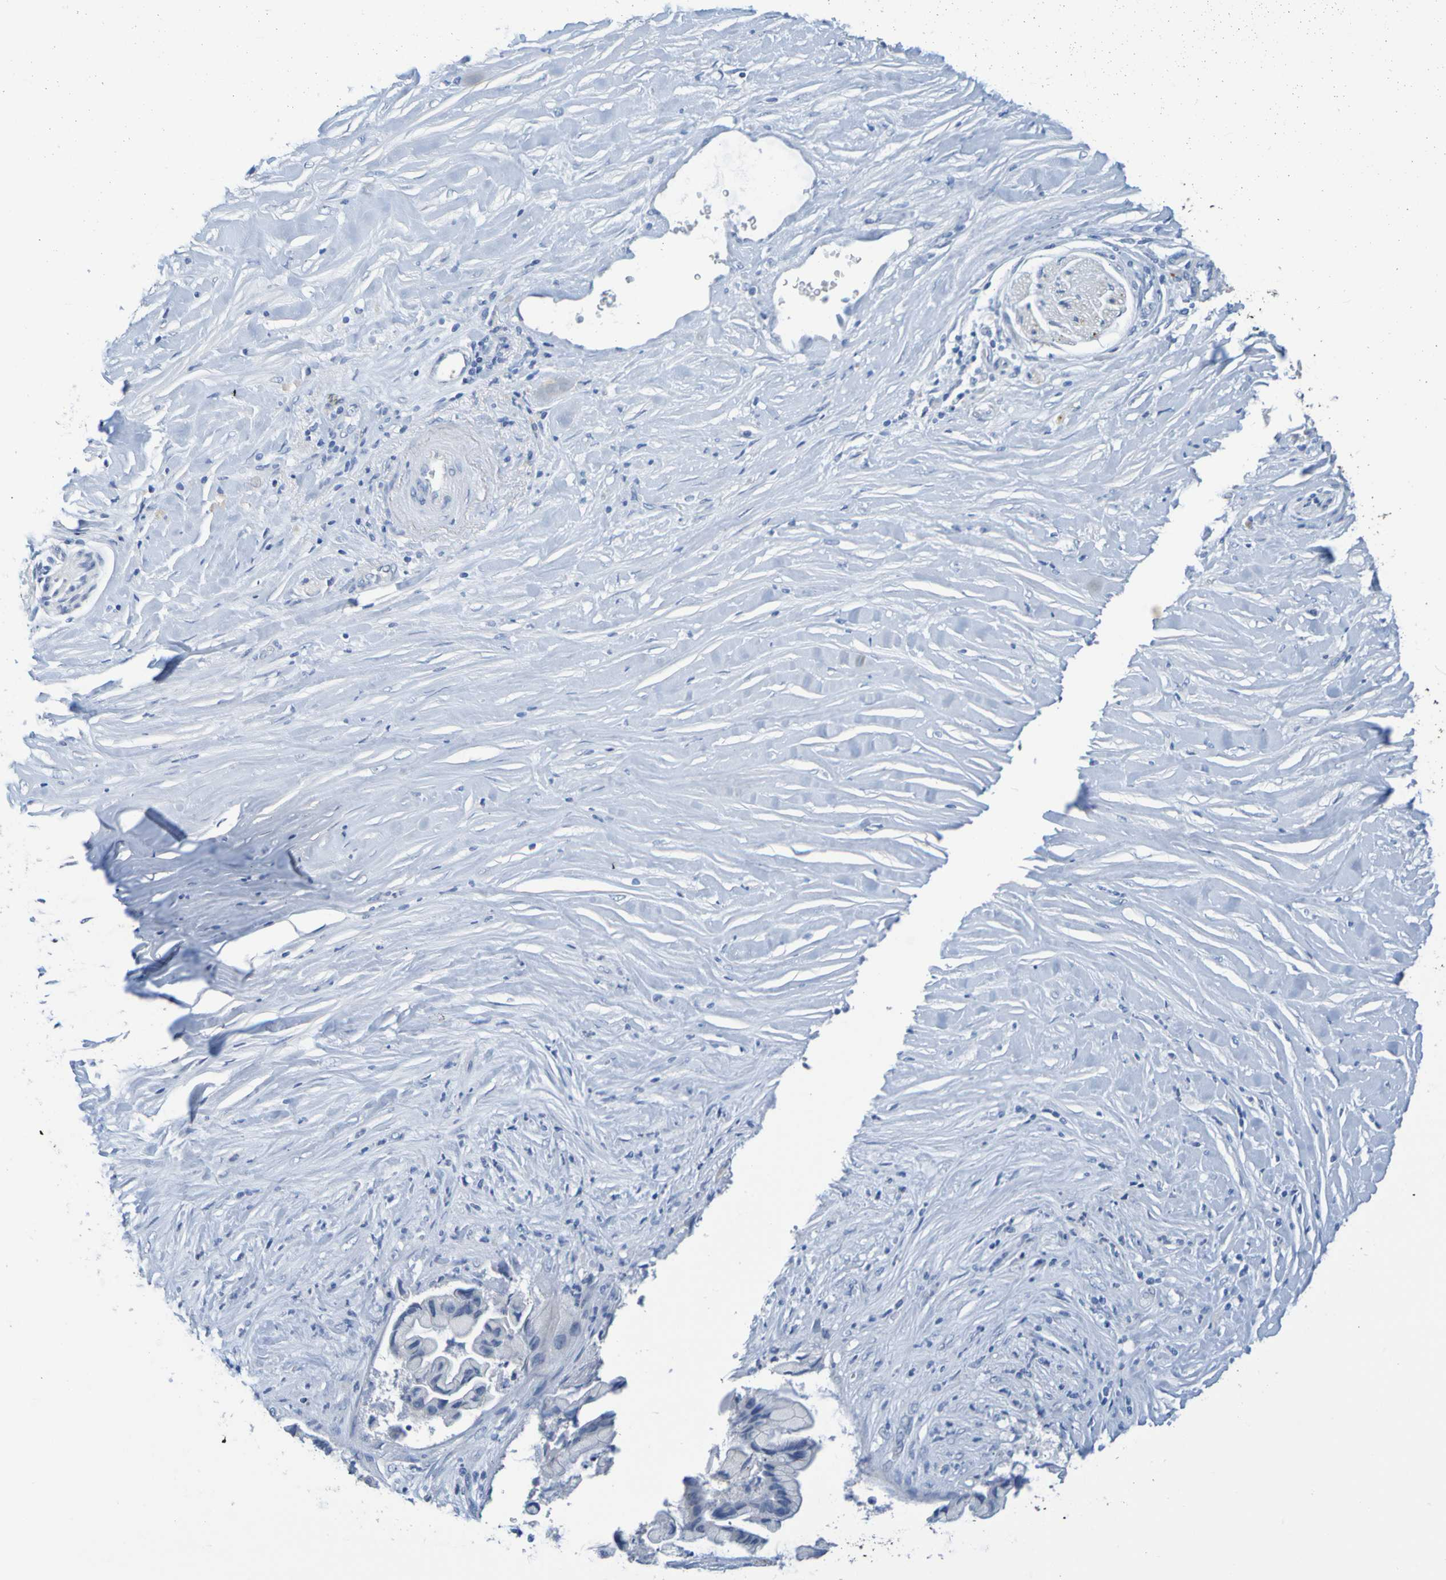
{"staining": {"intensity": "negative", "quantity": "none", "location": "none"}, "tissue": "pancreatic cancer", "cell_type": "Tumor cells", "image_type": "cancer", "snomed": [{"axis": "morphology", "description": "Adenocarcinoma, NOS"}, {"axis": "topography", "description": "Pancreas"}], "caption": "The micrograph reveals no significant positivity in tumor cells of pancreatic cancer (adenocarcinoma). (DAB immunohistochemistry with hematoxylin counter stain).", "gene": "IL10", "patient": {"sex": "female", "age": 59}}